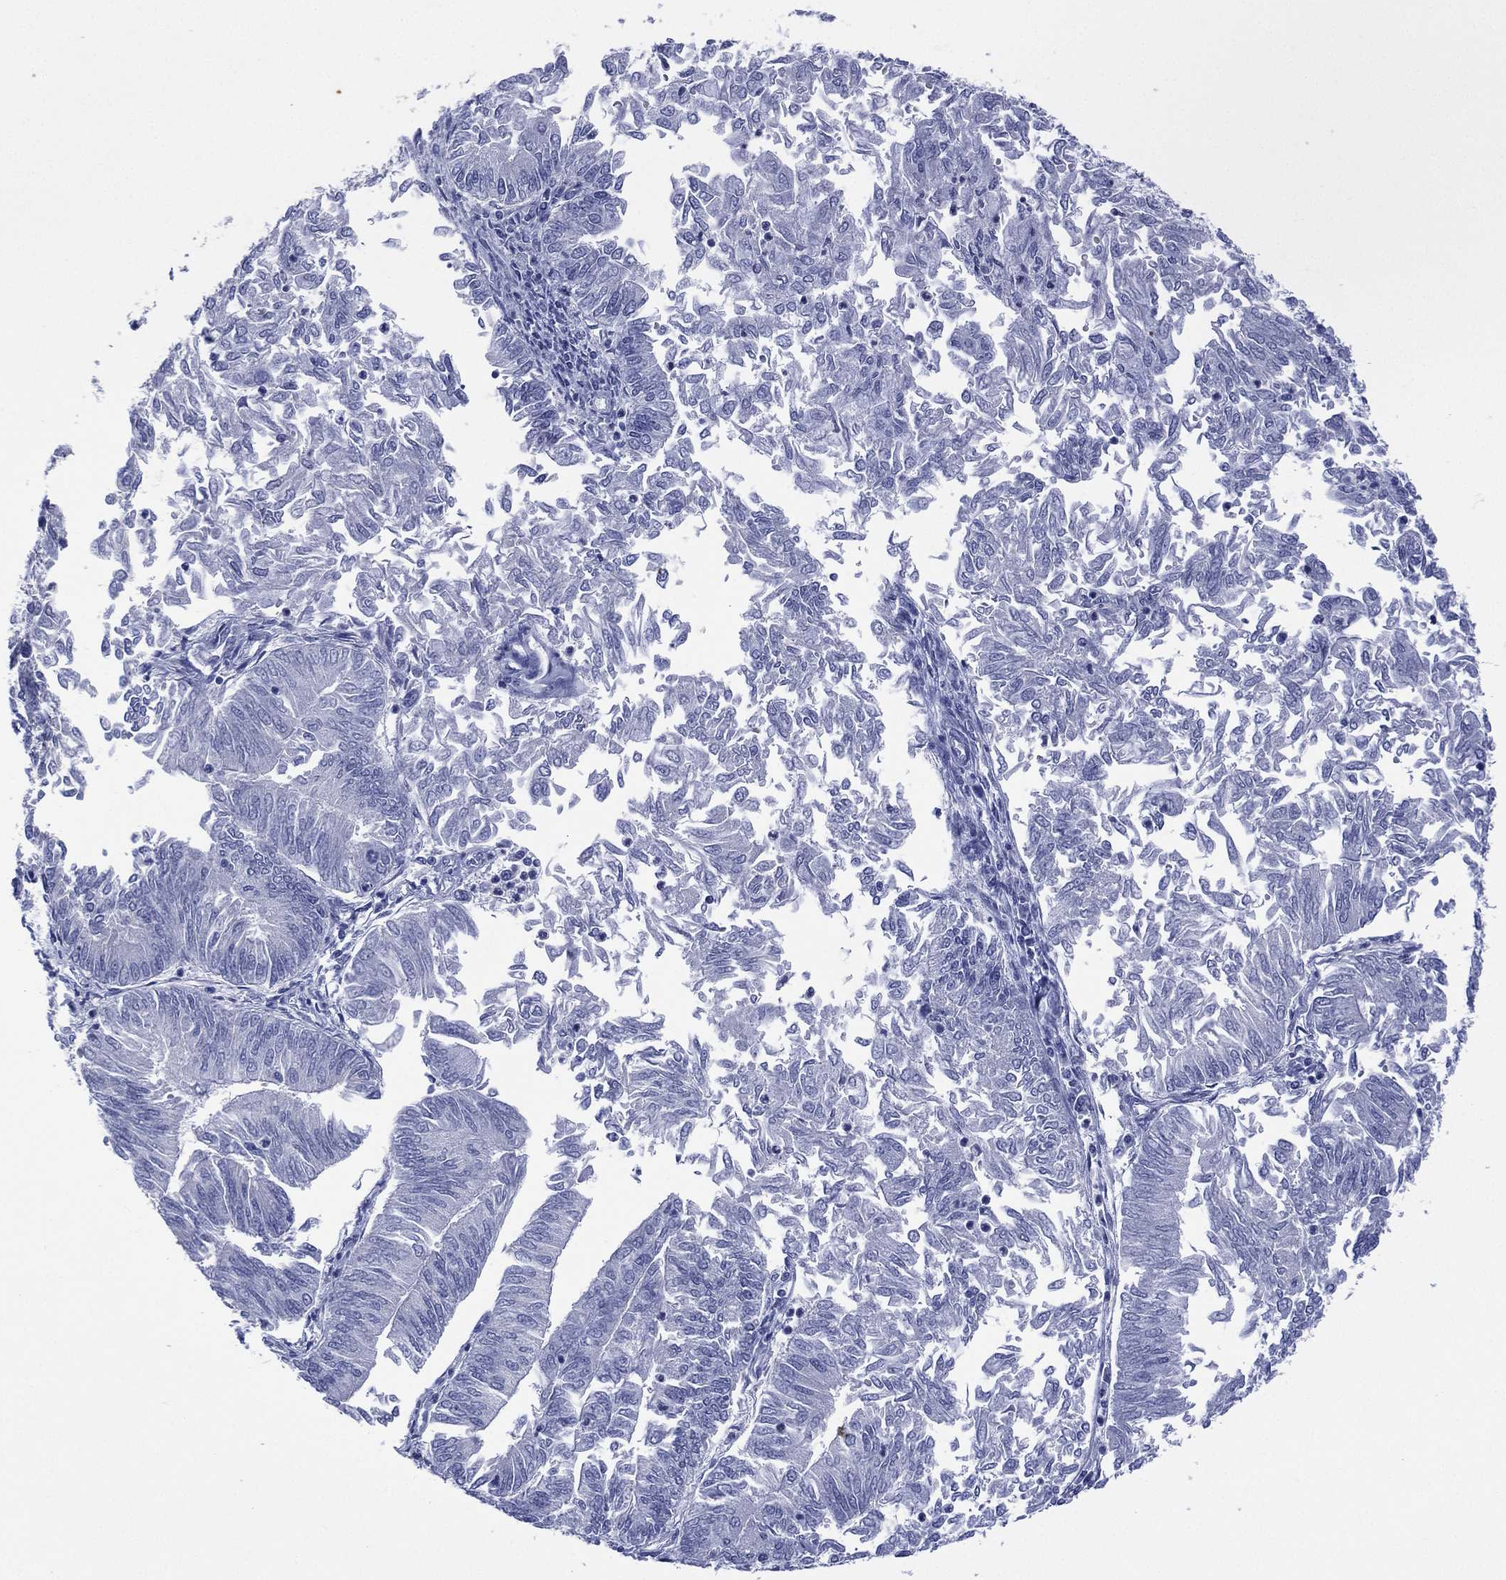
{"staining": {"intensity": "negative", "quantity": "none", "location": "none"}, "tissue": "endometrial cancer", "cell_type": "Tumor cells", "image_type": "cancer", "snomed": [{"axis": "morphology", "description": "Adenocarcinoma, NOS"}, {"axis": "topography", "description": "Endometrium"}], "caption": "Immunohistochemical staining of endometrial cancer displays no significant positivity in tumor cells.", "gene": "DSG1", "patient": {"sex": "female", "age": 59}}